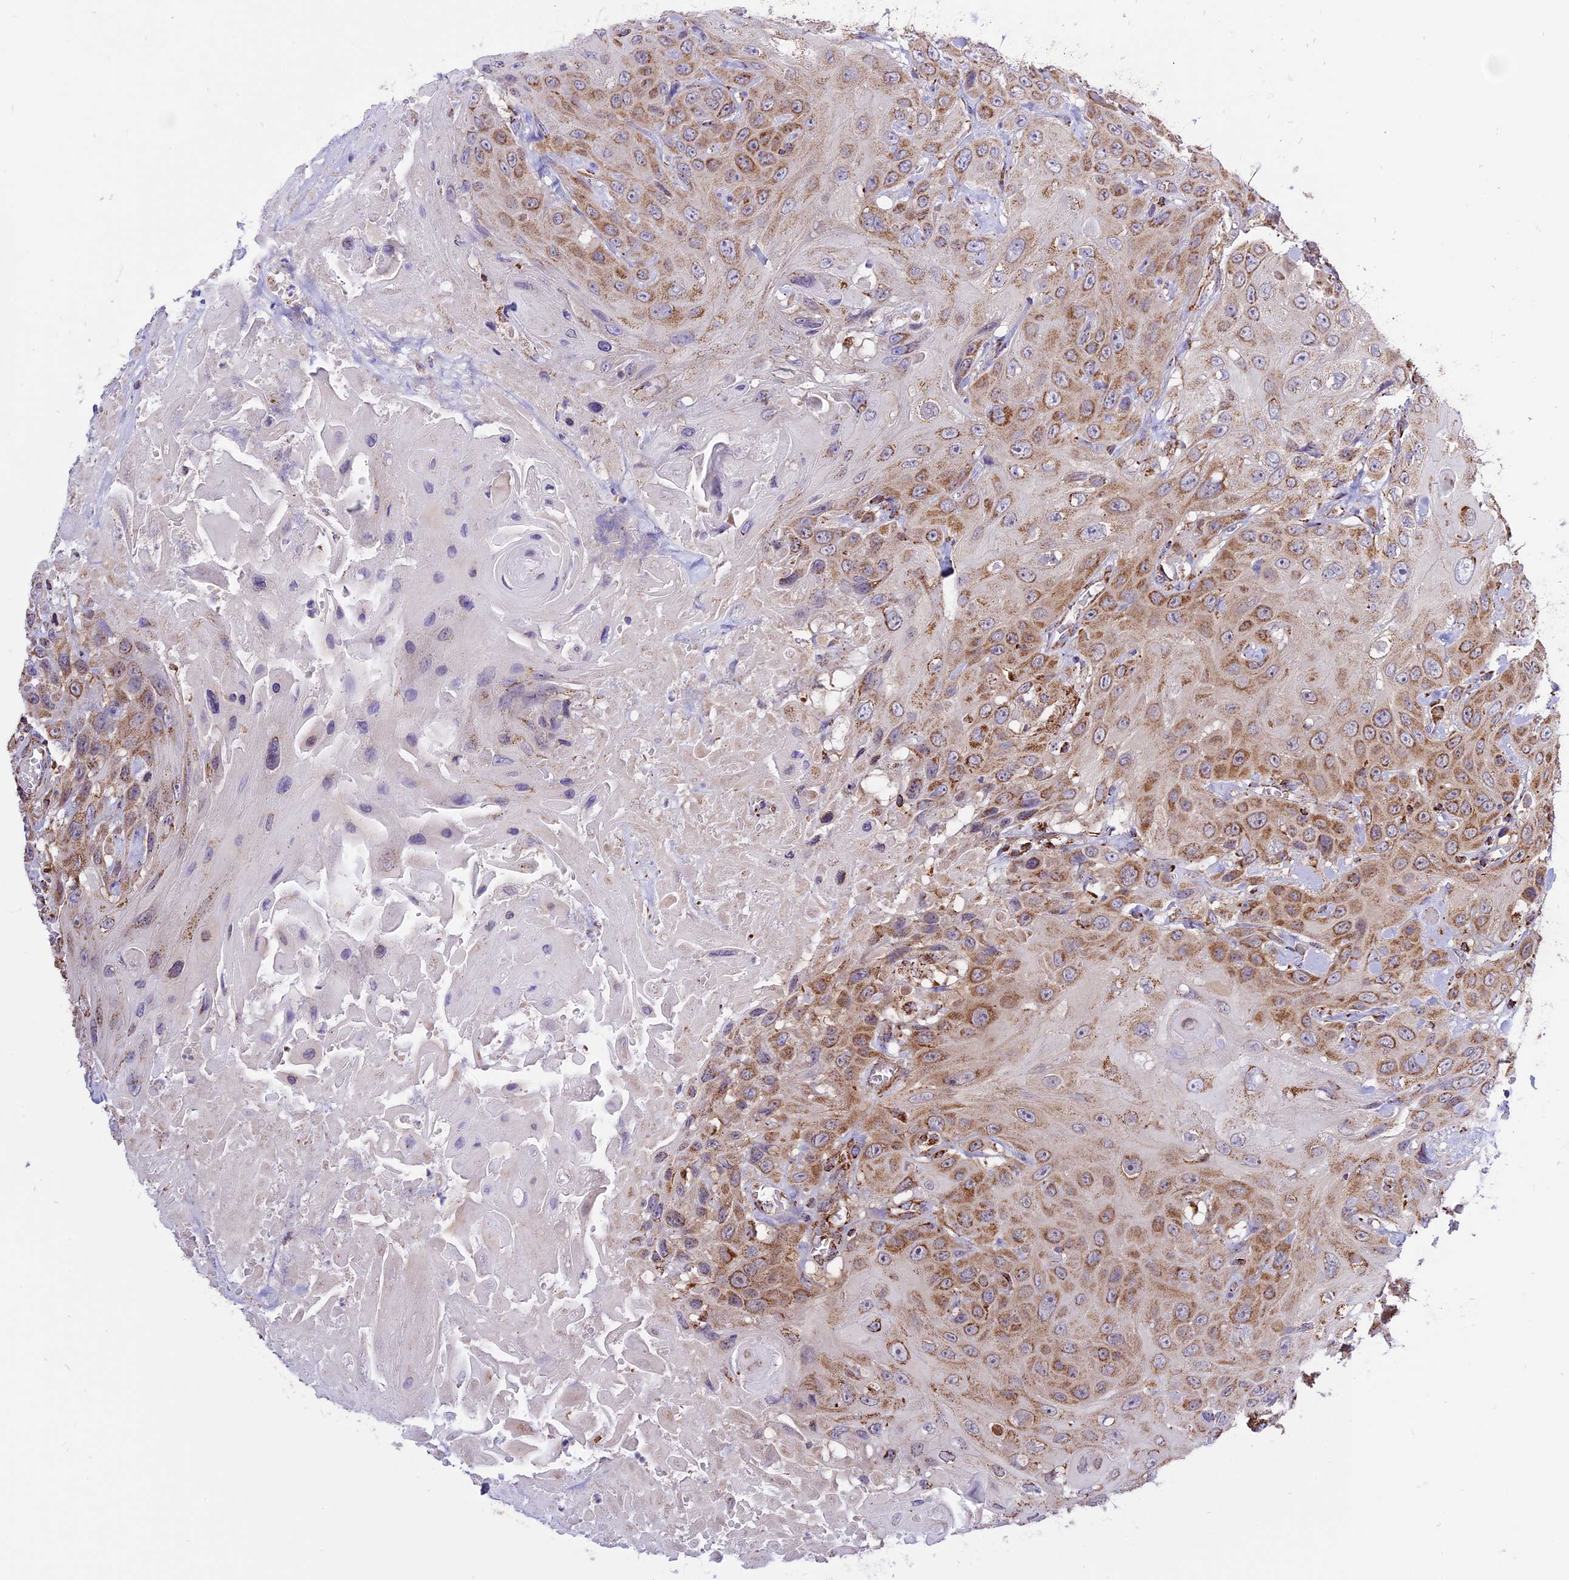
{"staining": {"intensity": "moderate", "quantity": ">75%", "location": "cytoplasmic/membranous"}, "tissue": "head and neck cancer", "cell_type": "Tumor cells", "image_type": "cancer", "snomed": [{"axis": "morphology", "description": "Squamous cell carcinoma, NOS"}, {"axis": "topography", "description": "Head-Neck"}], "caption": "Immunohistochemistry of human head and neck squamous cell carcinoma displays medium levels of moderate cytoplasmic/membranous positivity in about >75% of tumor cells.", "gene": "TTC4", "patient": {"sex": "male", "age": 81}}